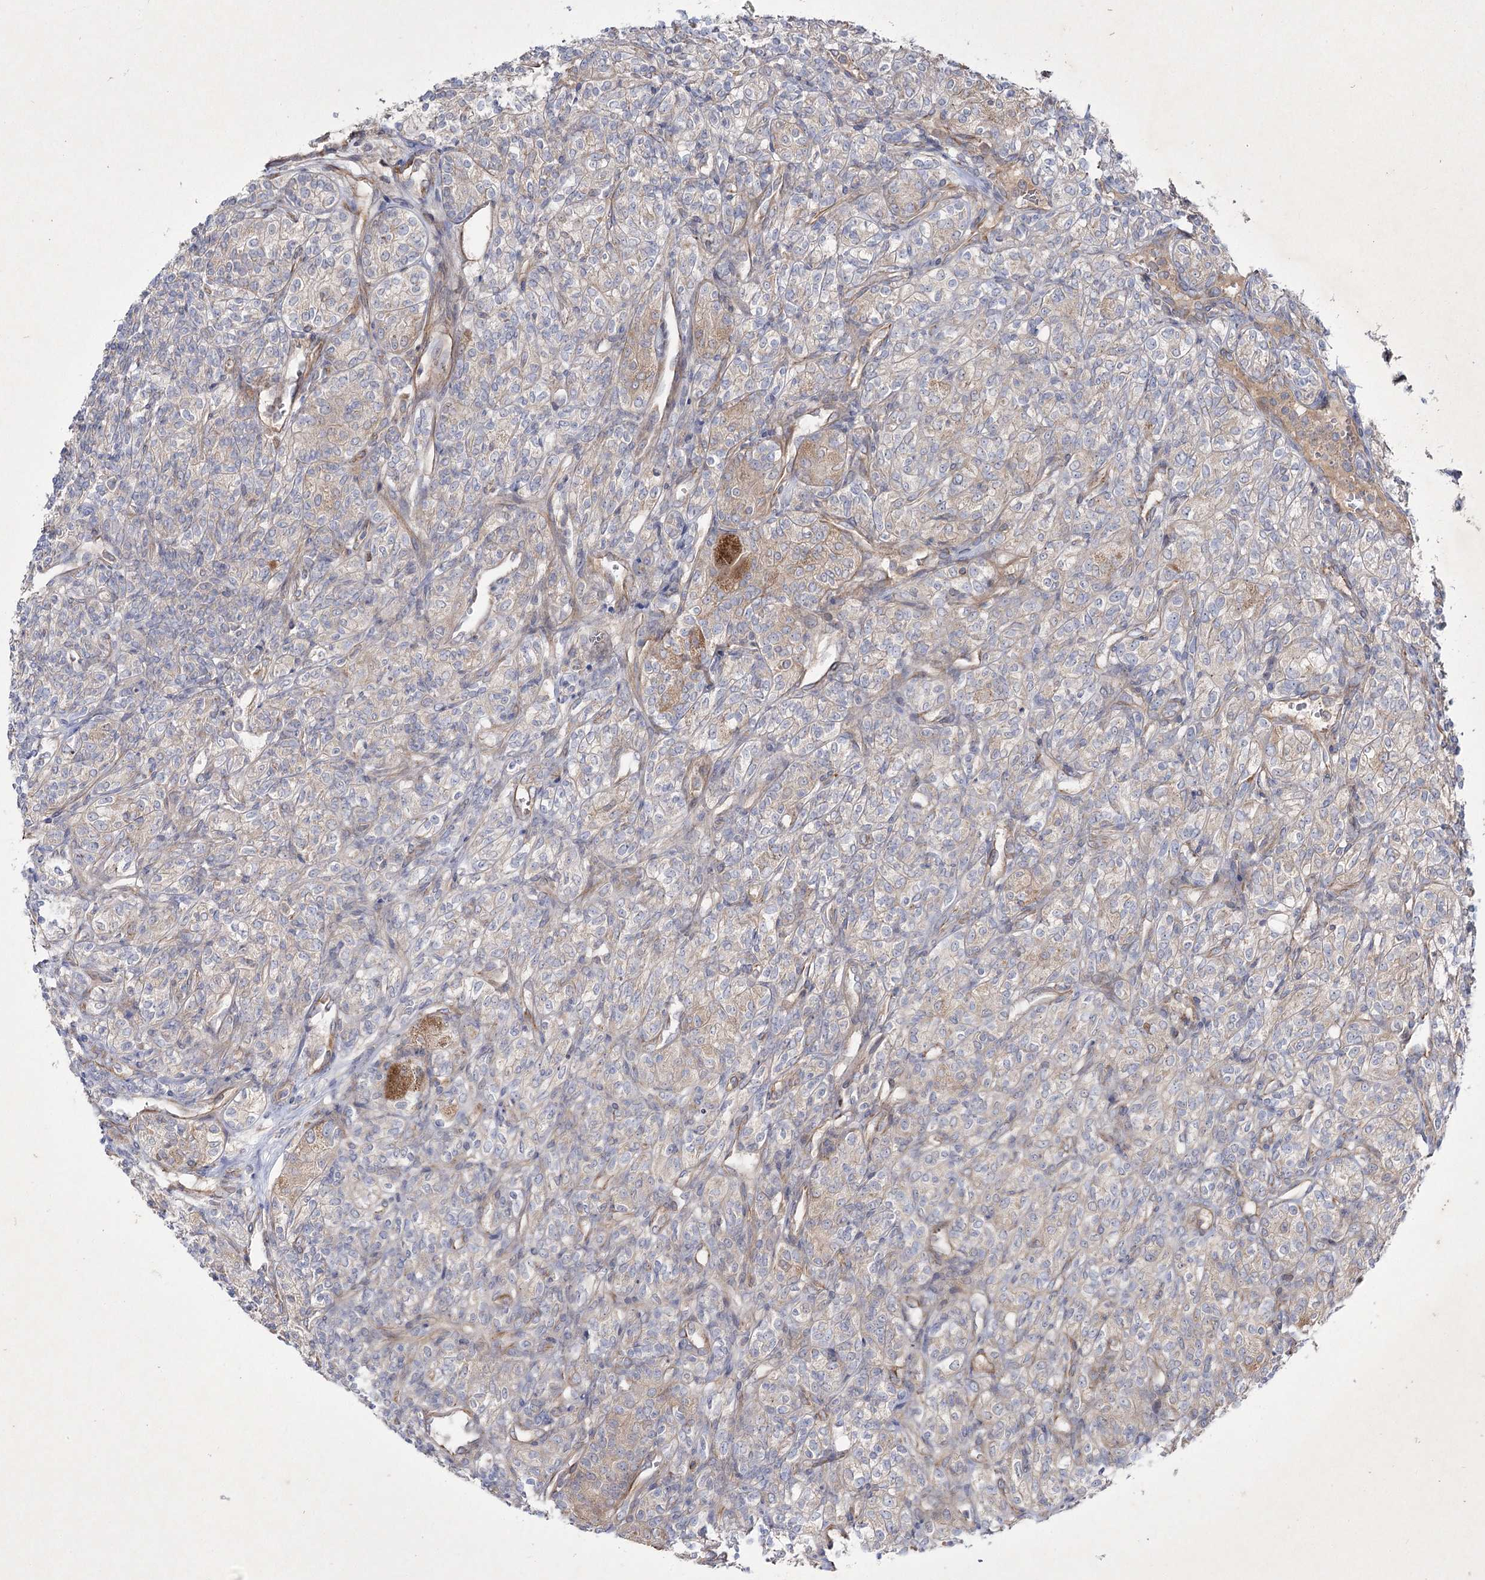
{"staining": {"intensity": "moderate", "quantity": "<25%", "location": "cytoplasmic/membranous"}, "tissue": "renal cancer", "cell_type": "Tumor cells", "image_type": "cancer", "snomed": [{"axis": "morphology", "description": "Adenocarcinoma, NOS"}, {"axis": "topography", "description": "Kidney"}], "caption": "This photomicrograph demonstrates immunohistochemistry (IHC) staining of human renal adenocarcinoma, with low moderate cytoplasmic/membranous expression in approximately <25% of tumor cells.", "gene": "KIAA0825", "patient": {"sex": "male", "age": 77}}